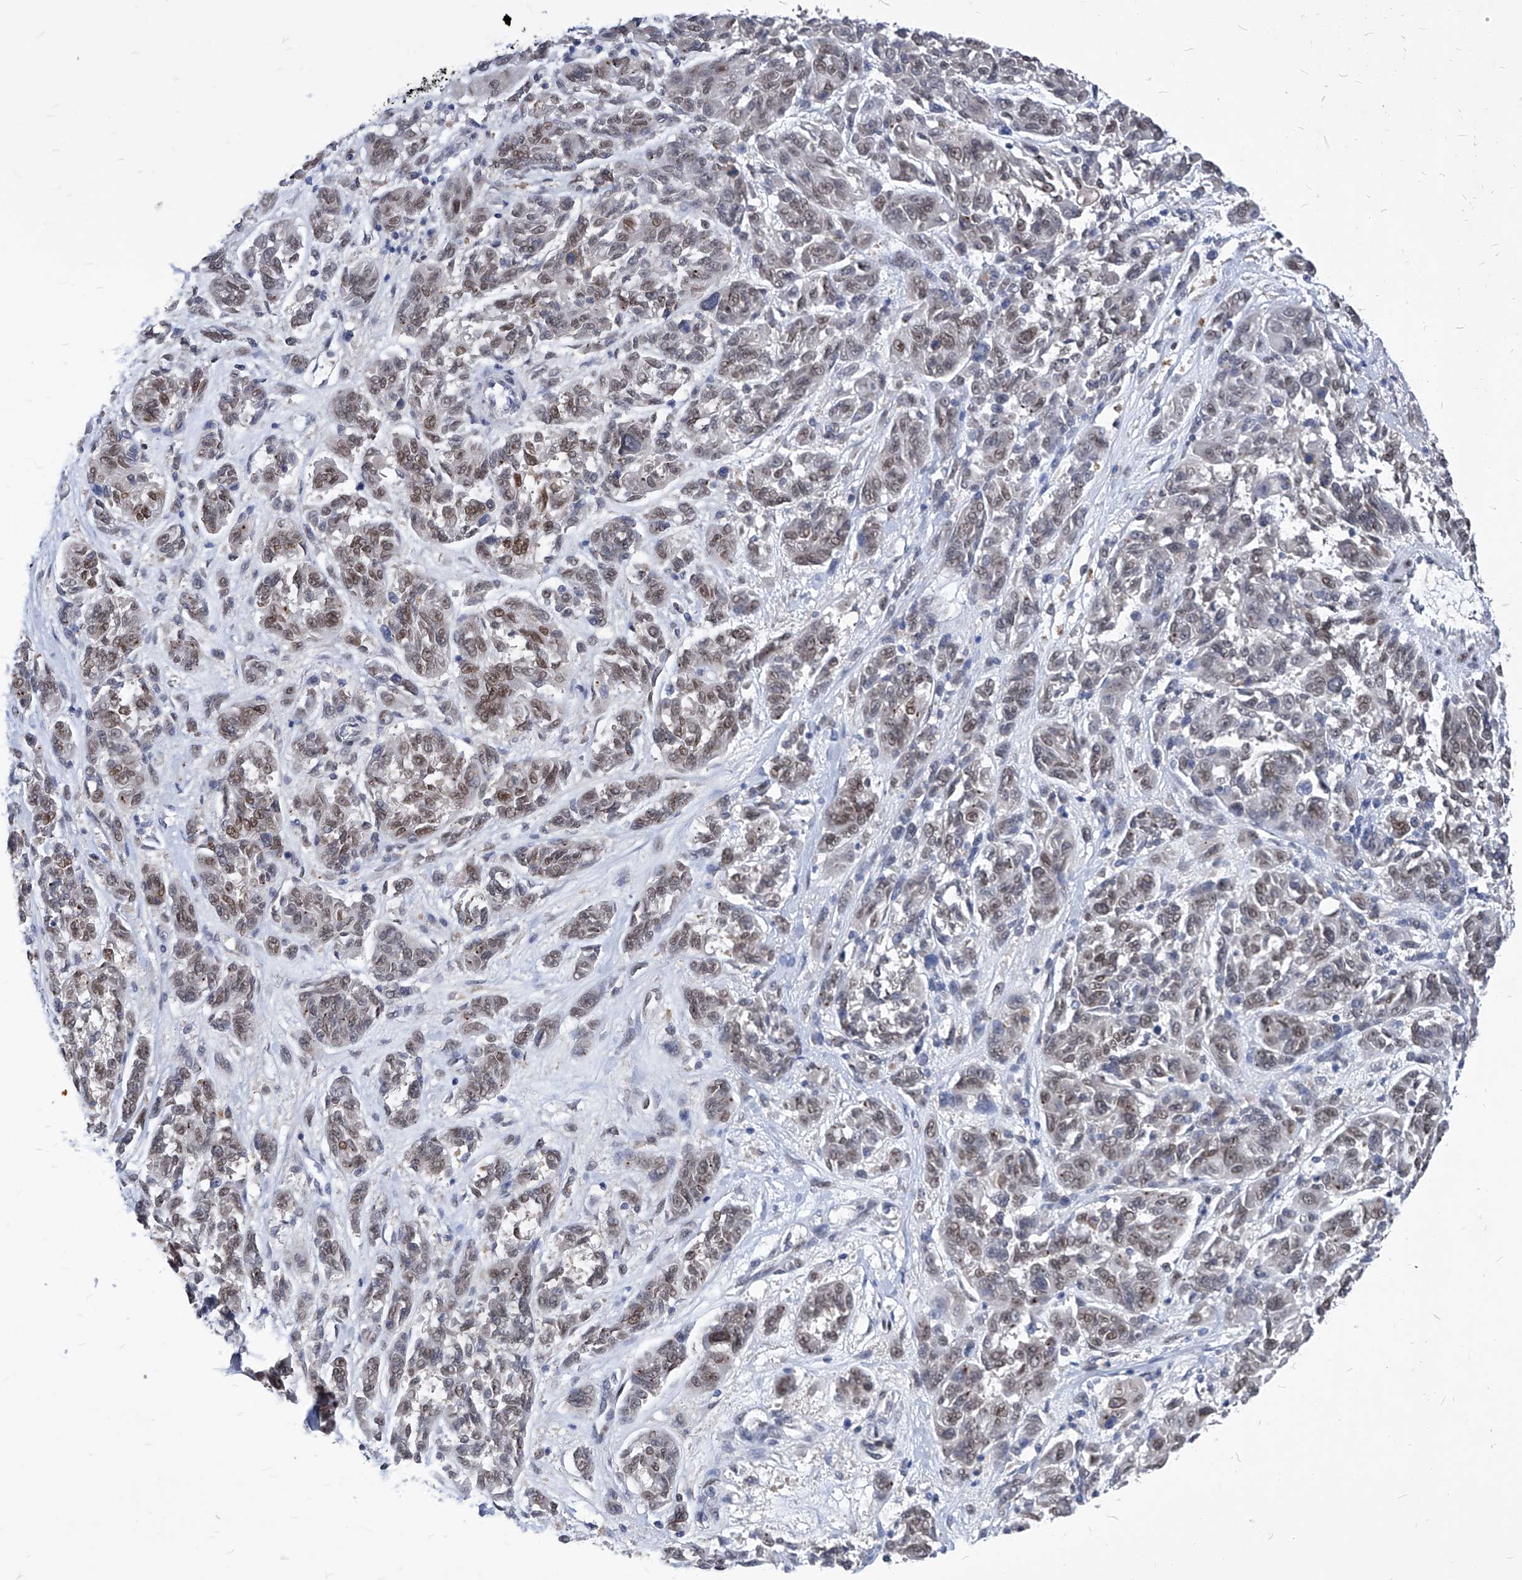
{"staining": {"intensity": "moderate", "quantity": "25%-75%", "location": "nuclear"}, "tissue": "melanoma", "cell_type": "Tumor cells", "image_type": "cancer", "snomed": [{"axis": "morphology", "description": "Malignant melanoma, NOS"}, {"axis": "topography", "description": "Skin"}], "caption": "This micrograph exhibits immunohistochemistry staining of malignant melanoma, with medium moderate nuclear staining in about 25%-75% of tumor cells.", "gene": "KPNB1", "patient": {"sex": "male", "age": 53}}